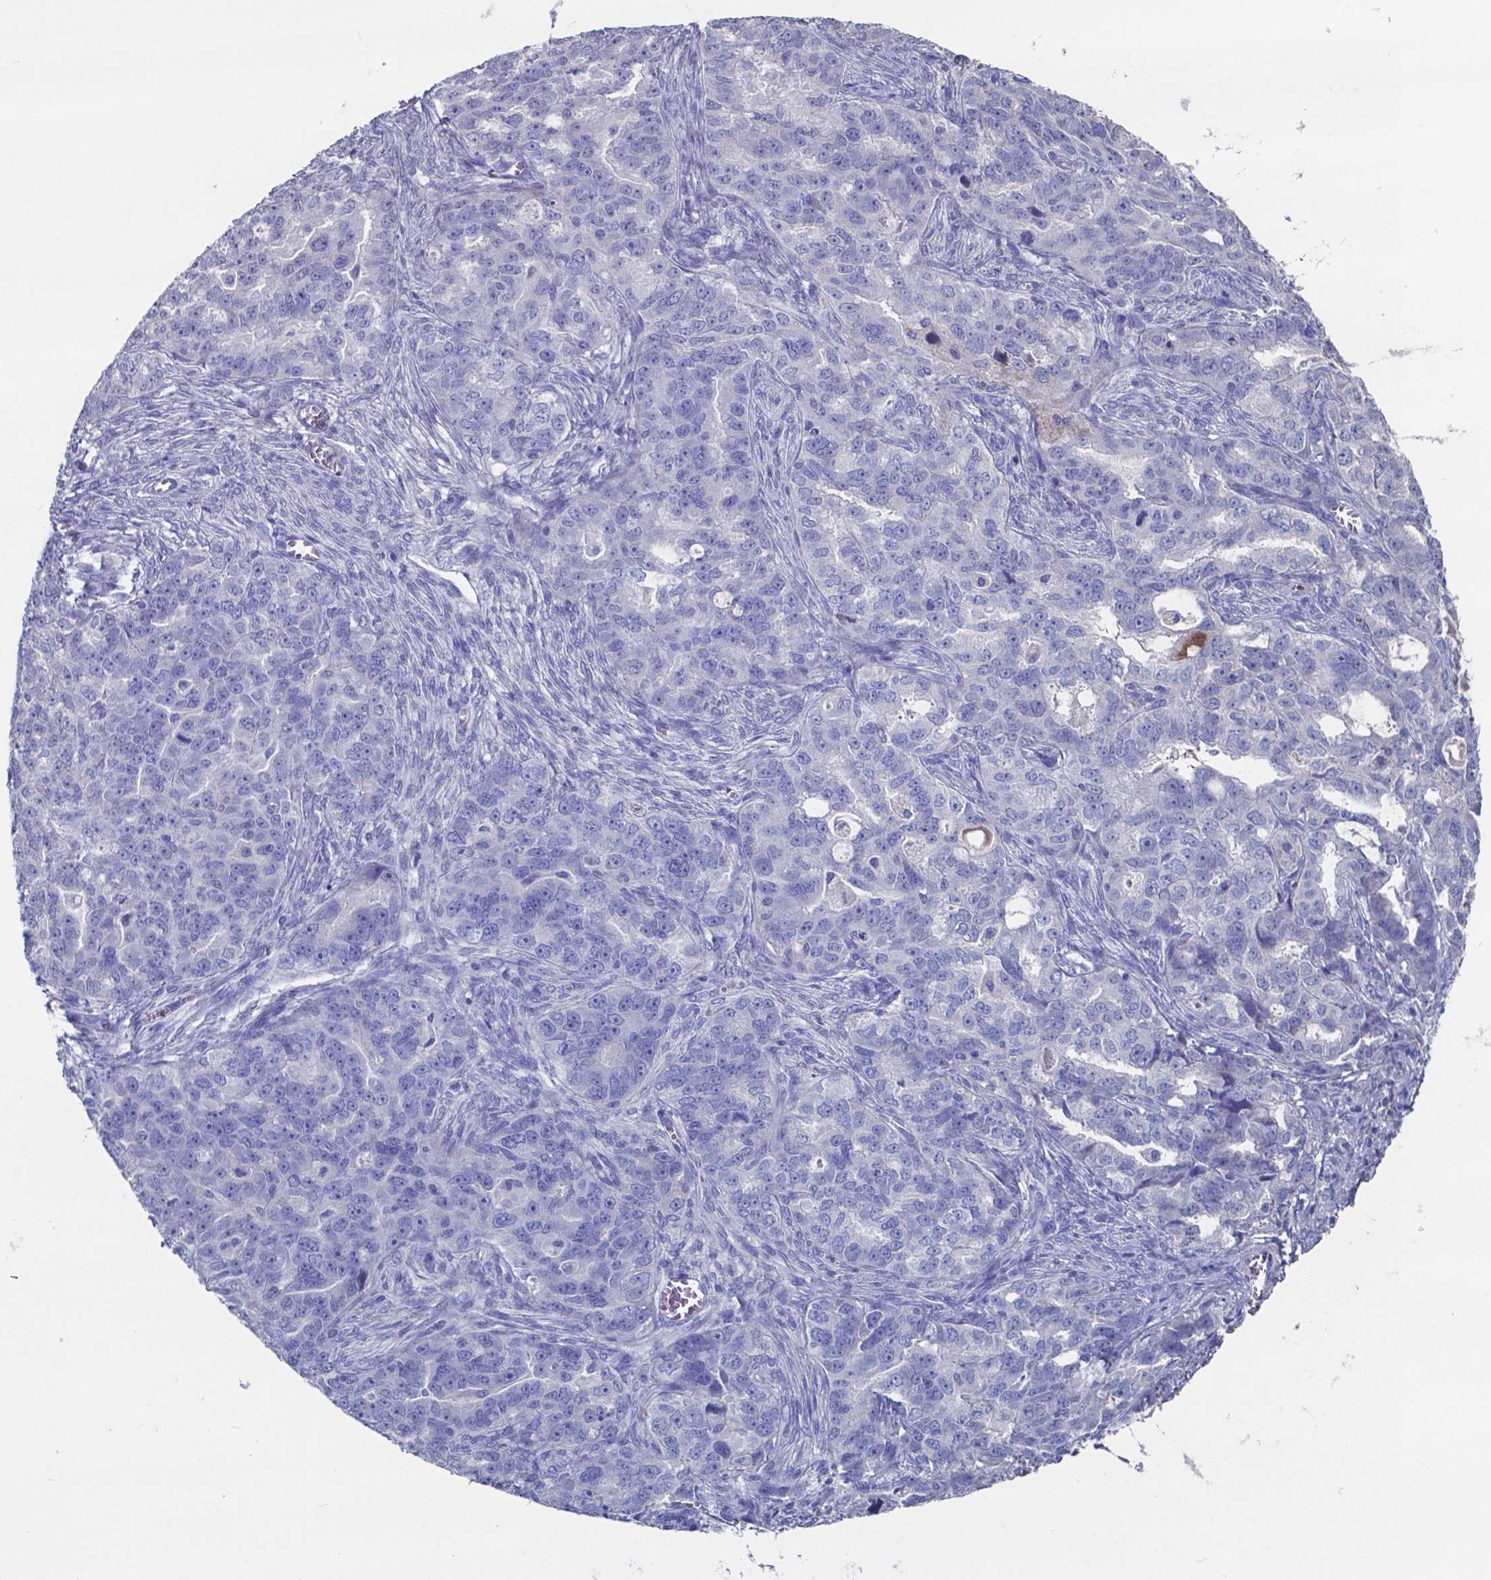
{"staining": {"intensity": "negative", "quantity": "none", "location": "none"}, "tissue": "ovarian cancer", "cell_type": "Tumor cells", "image_type": "cancer", "snomed": [{"axis": "morphology", "description": "Cystadenocarcinoma, serous, NOS"}, {"axis": "topography", "description": "Ovary"}], "caption": "A micrograph of ovarian cancer stained for a protein demonstrates no brown staining in tumor cells.", "gene": "TTR", "patient": {"sex": "female", "age": 51}}